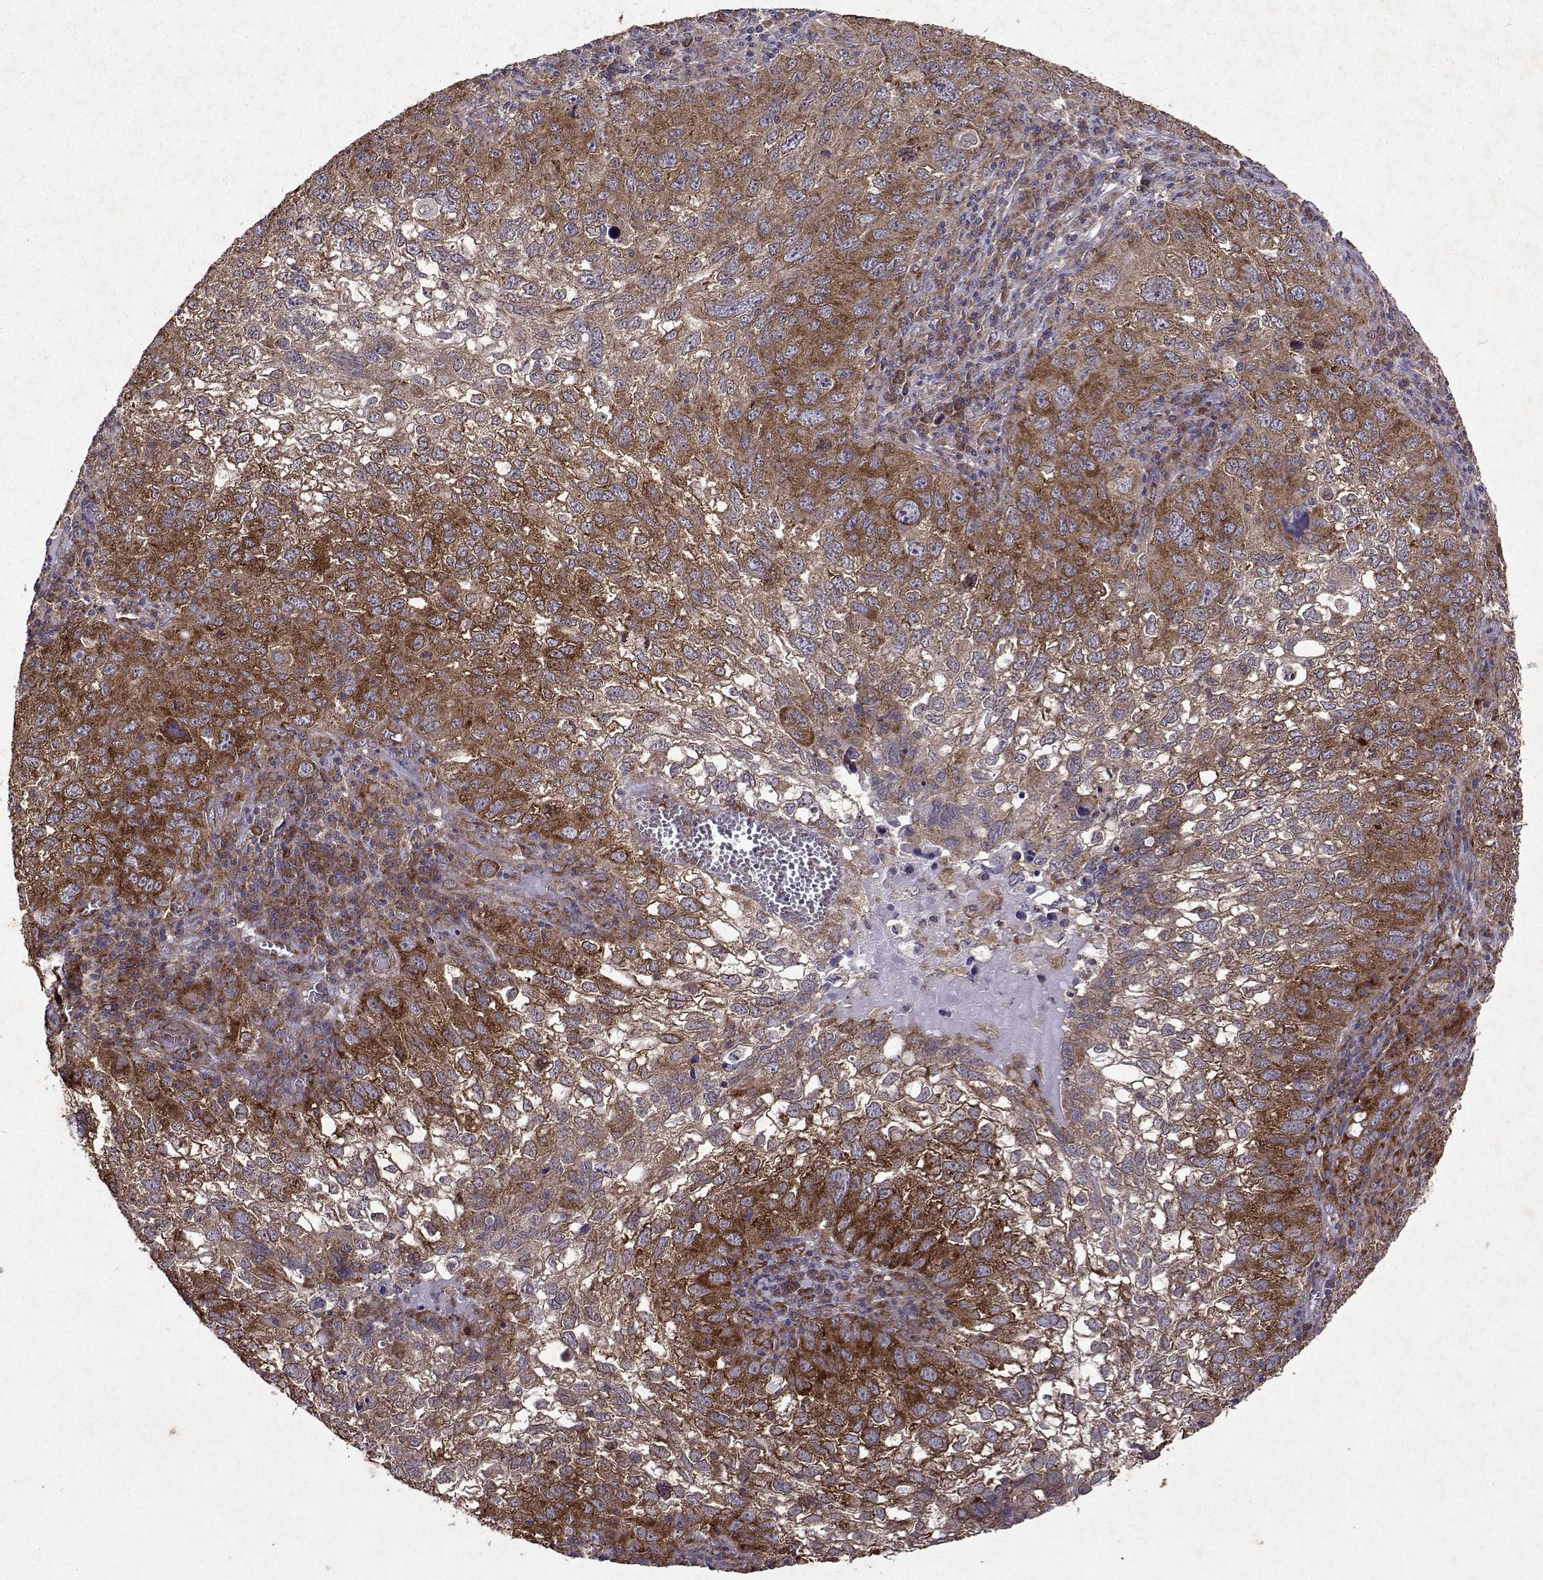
{"staining": {"intensity": "strong", "quantity": ">75%", "location": "cytoplasmic/membranous"}, "tissue": "cervical cancer", "cell_type": "Tumor cells", "image_type": "cancer", "snomed": [{"axis": "morphology", "description": "Squamous cell carcinoma, NOS"}, {"axis": "topography", "description": "Cervix"}], "caption": "There is high levels of strong cytoplasmic/membranous positivity in tumor cells of cervical squamous cell carcinoma, as demonstrated by immunohistochemical staining (brown color).", "gene": "TARBP2", "patient": {"sex": "female", "age": 55}}